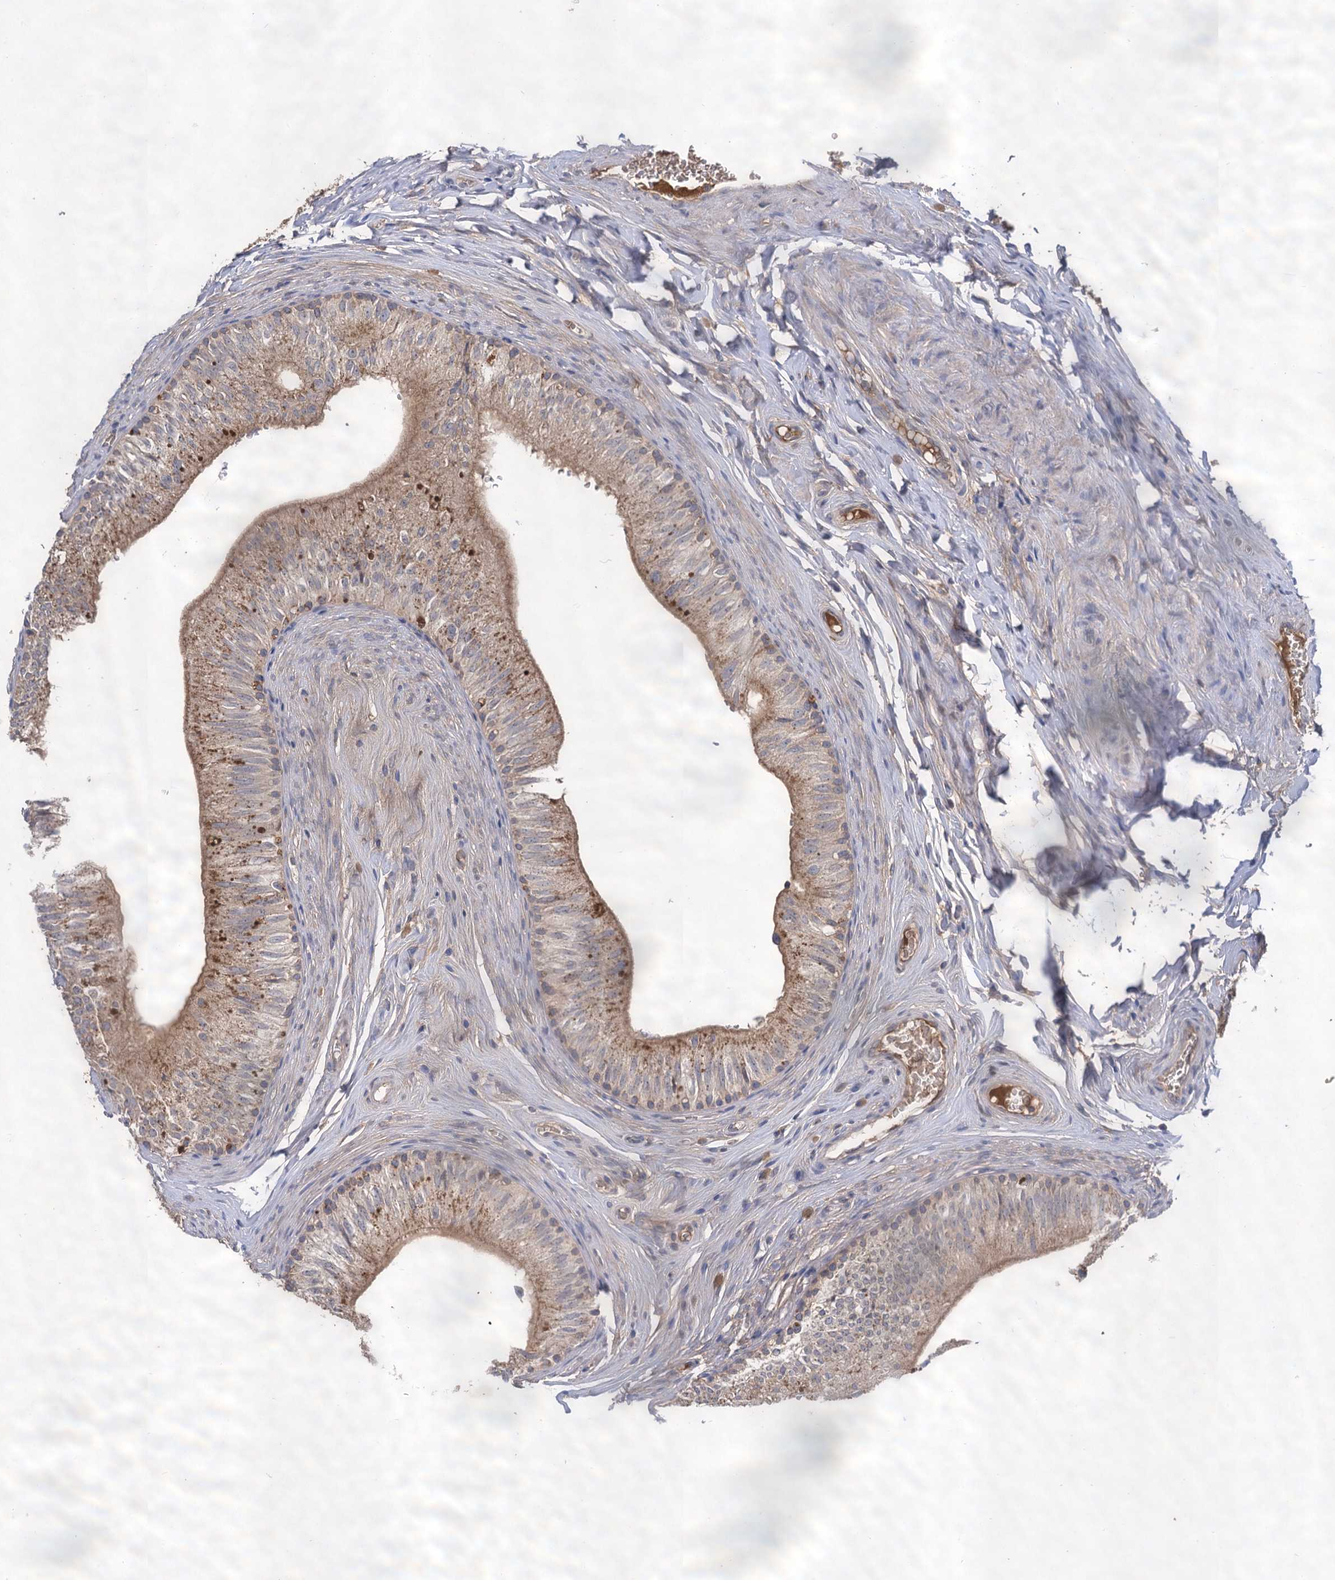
{"staining": {"intensity": "moderate", "quantity": ">75%", "location": "cytoplasmic/membranous"}, "tissue": "epididymis", "cell_type": "Glandular cells", "image_type": "normal", "snomed": [{"axis": "morphology", "description": "Normal tissue, NOS"}, {"axis": "topography", "description": "Epididymis"}], "caption": "Protein expression analysis of benign epididymis reveals moderate cytoplasmic/membranous positivity in approximately >75% of glandular cells.", "gene": "USP50", "patient": {"sex": "male", "age": 46}}